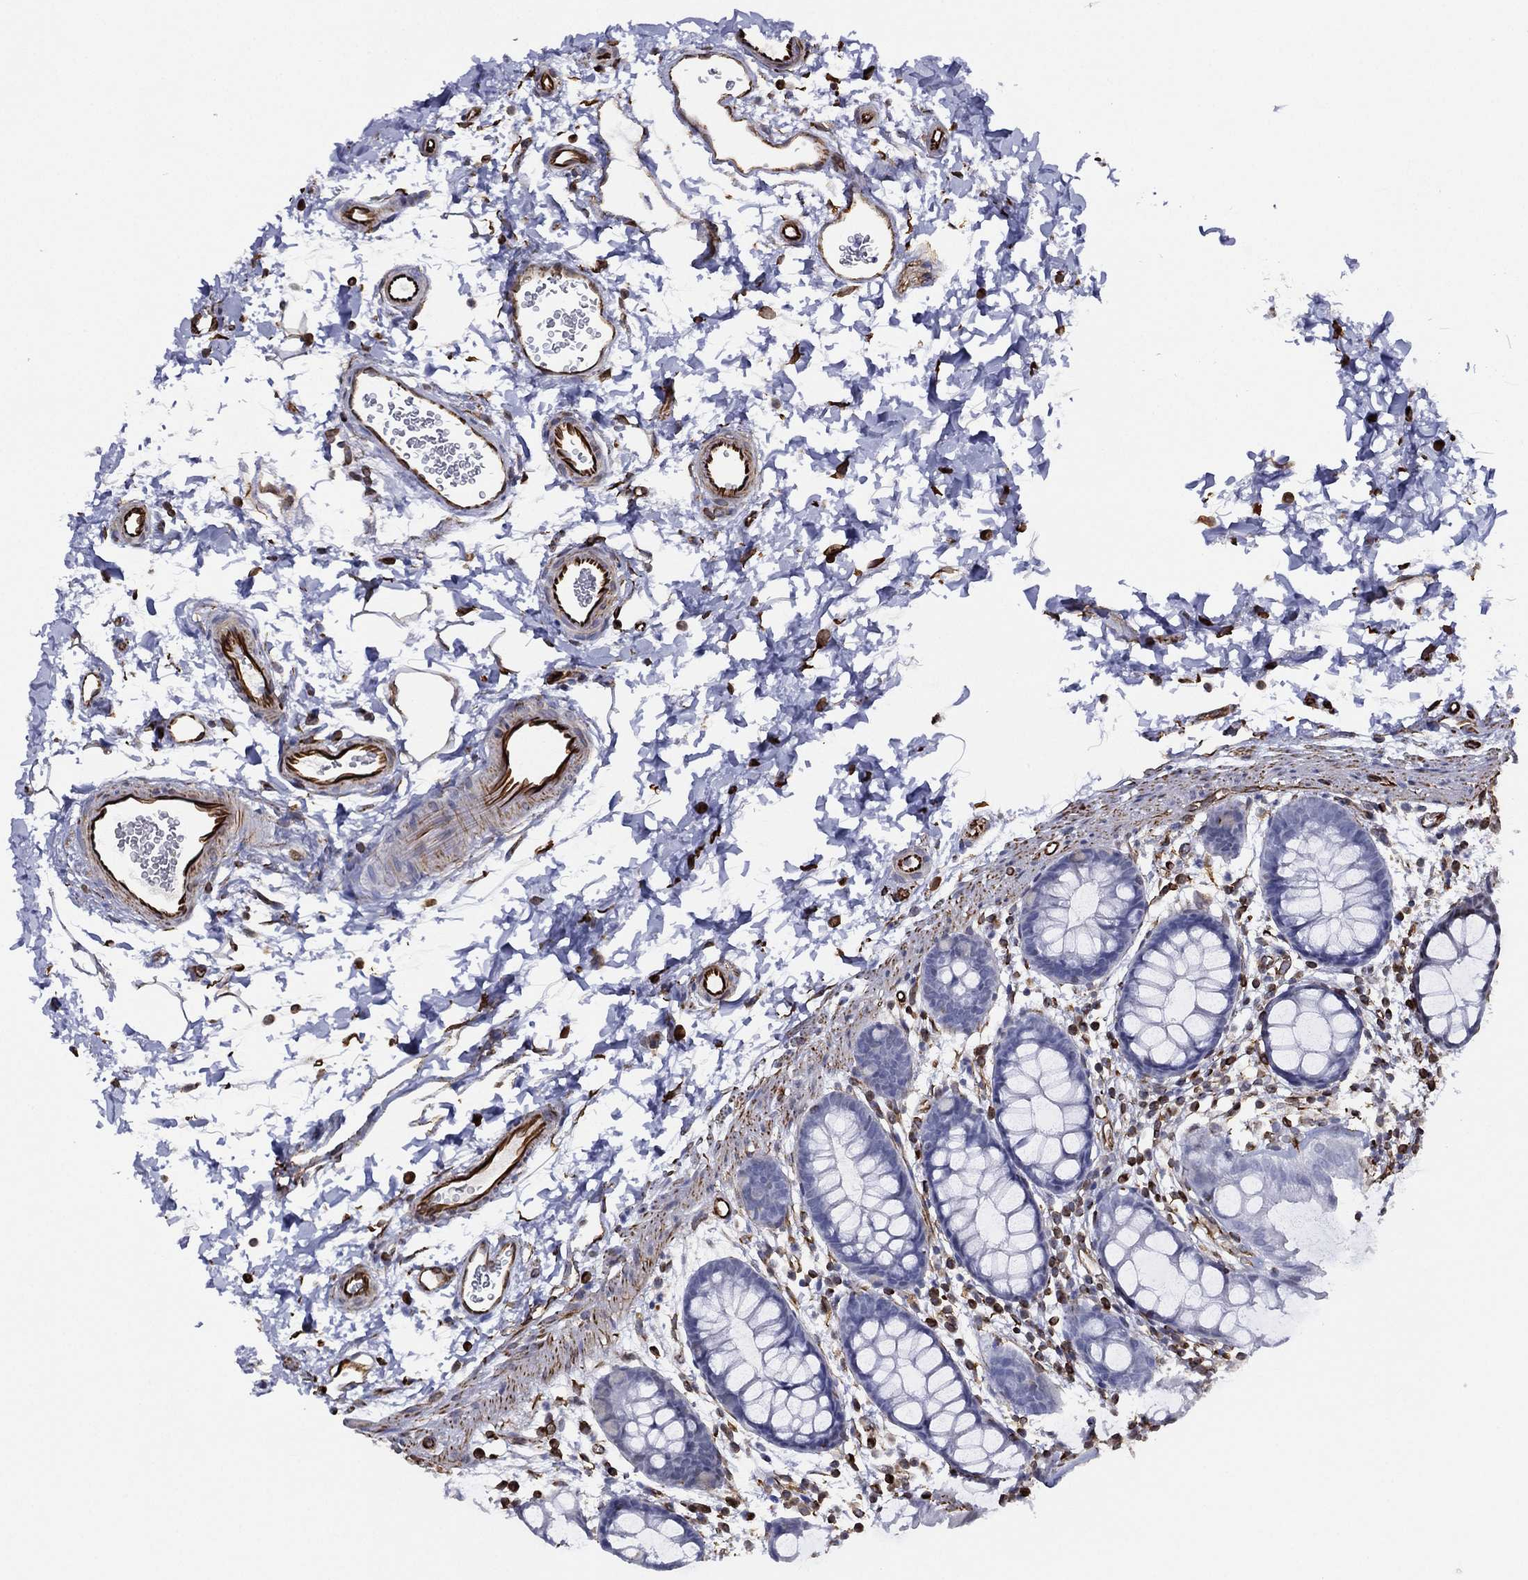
{"staining": {"intensity": "negative", "quantity": "none", "location": "none"}, "tissue": "rectum", "cell_type": "Glandular cells", "image_type": "normal", "snomed": [{"axis": "morphology", "description": "Normal tissue, NOS"}, {"axis": "topography", "description": "Rectum"}], "caption": "DAB (3,3'-diaminobenzidine) immunohistochemical staining of benign rectum exhibits no significant staining in glandular cells. (Stains: DAB (3,3'-diaminobenzidine) IHC with hematoxylin counter stain, Microscopy: brightfield microscopy at high magnification).", "gene": "MAS1", "patient": {"sex": "male", "age": 57}}